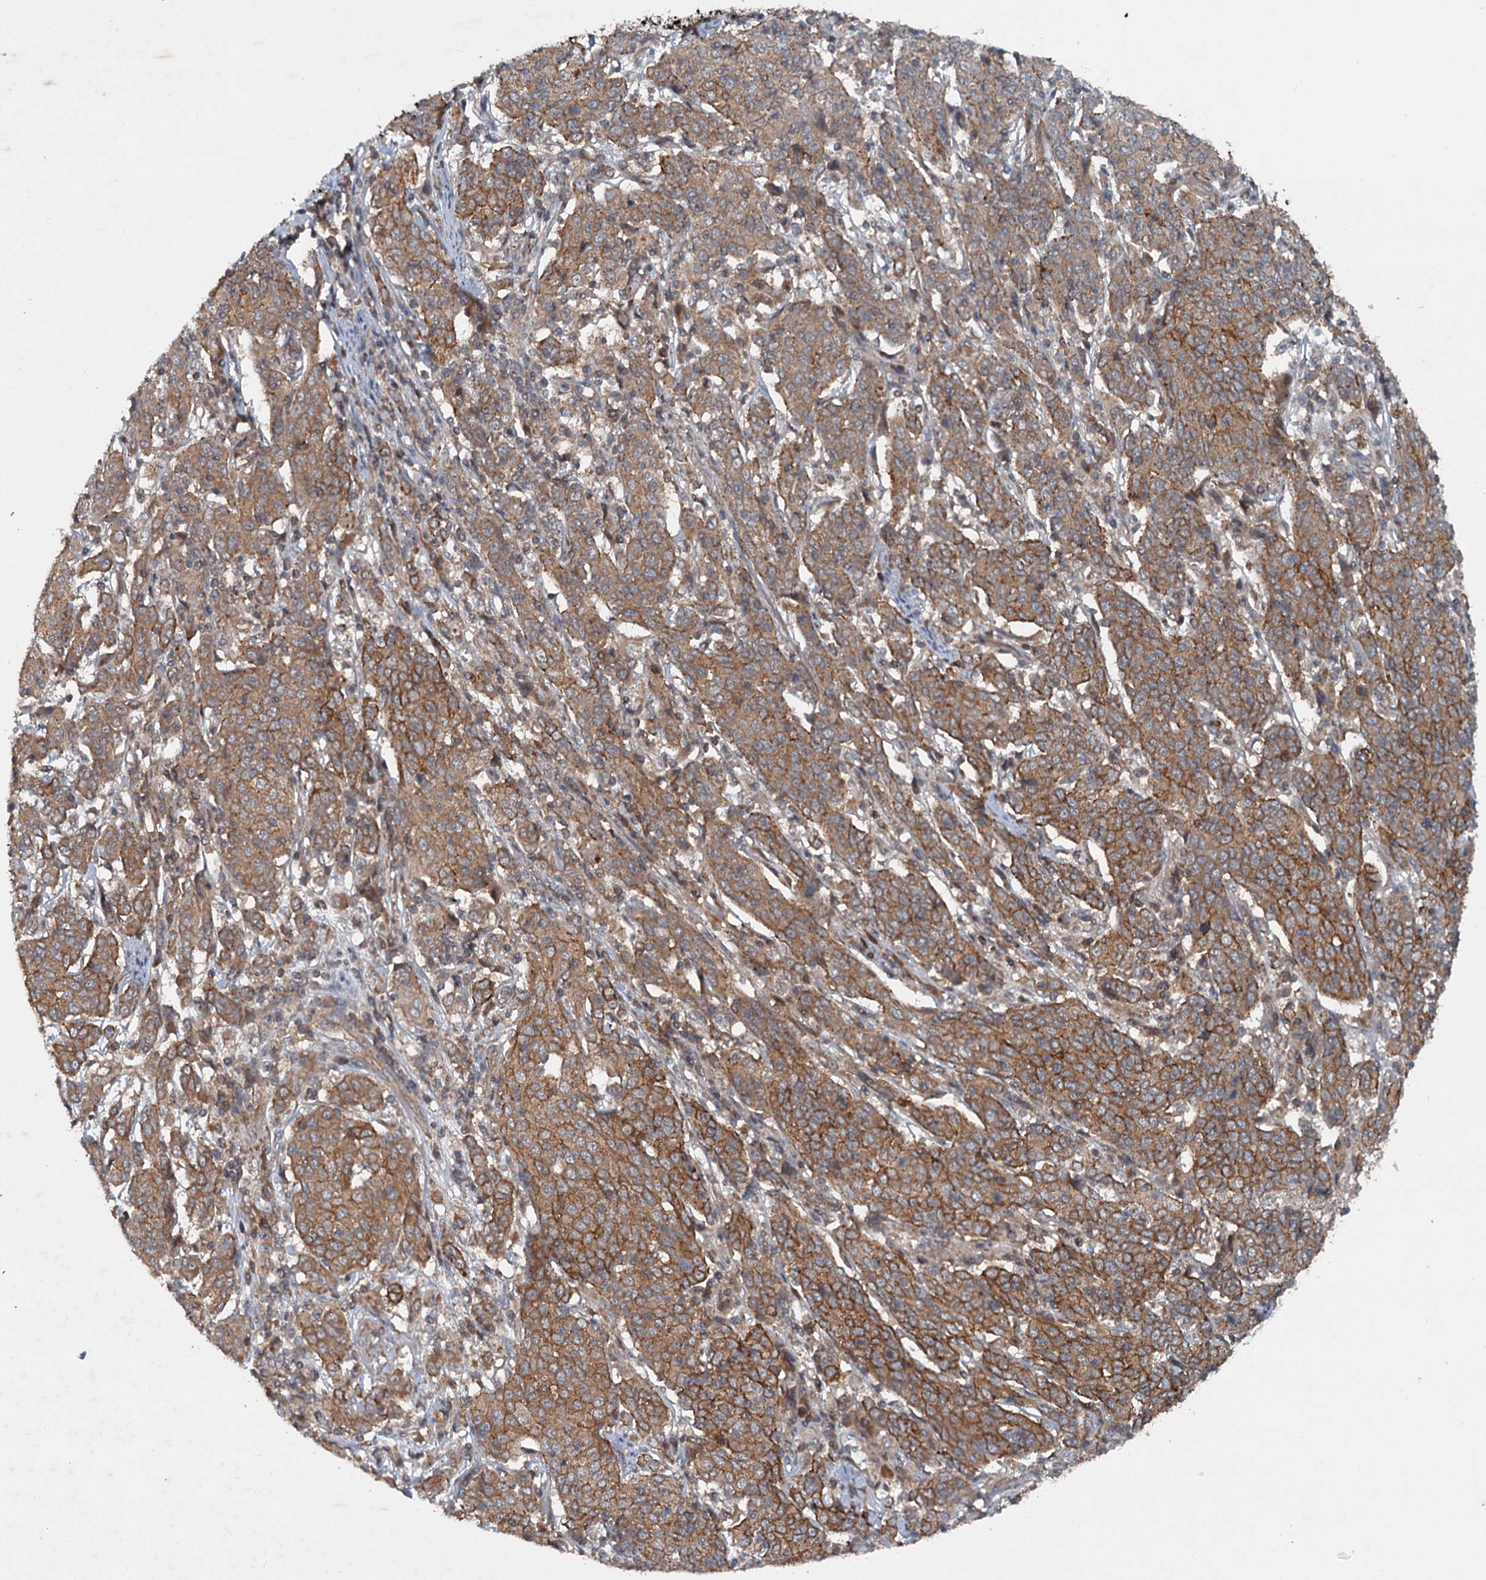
{"staining": {"intensity": "strong", "quantity": ">75%", "location": "cytoplasmic/membranous"}, "tissue": "cervical cancer", "cell_type": "Tumor cells", "image_type": "cancer", "snomed": [{"axis": "morphology", "description": "Squamous cell carcinoma, NOS"}, {"axis": "topography", "description": "Cervix"}], "caption": "DAB (3,3'-diaminobenzidine) immunohistochemical staining of human squamous cell carcinoma (cervical) demonstrates strong cytoplasmic/membranous protein expression in approximately >75% of tumor cells.", "gene": "N4BP2L2", "patient": {"sex": "female", "age": 67}}